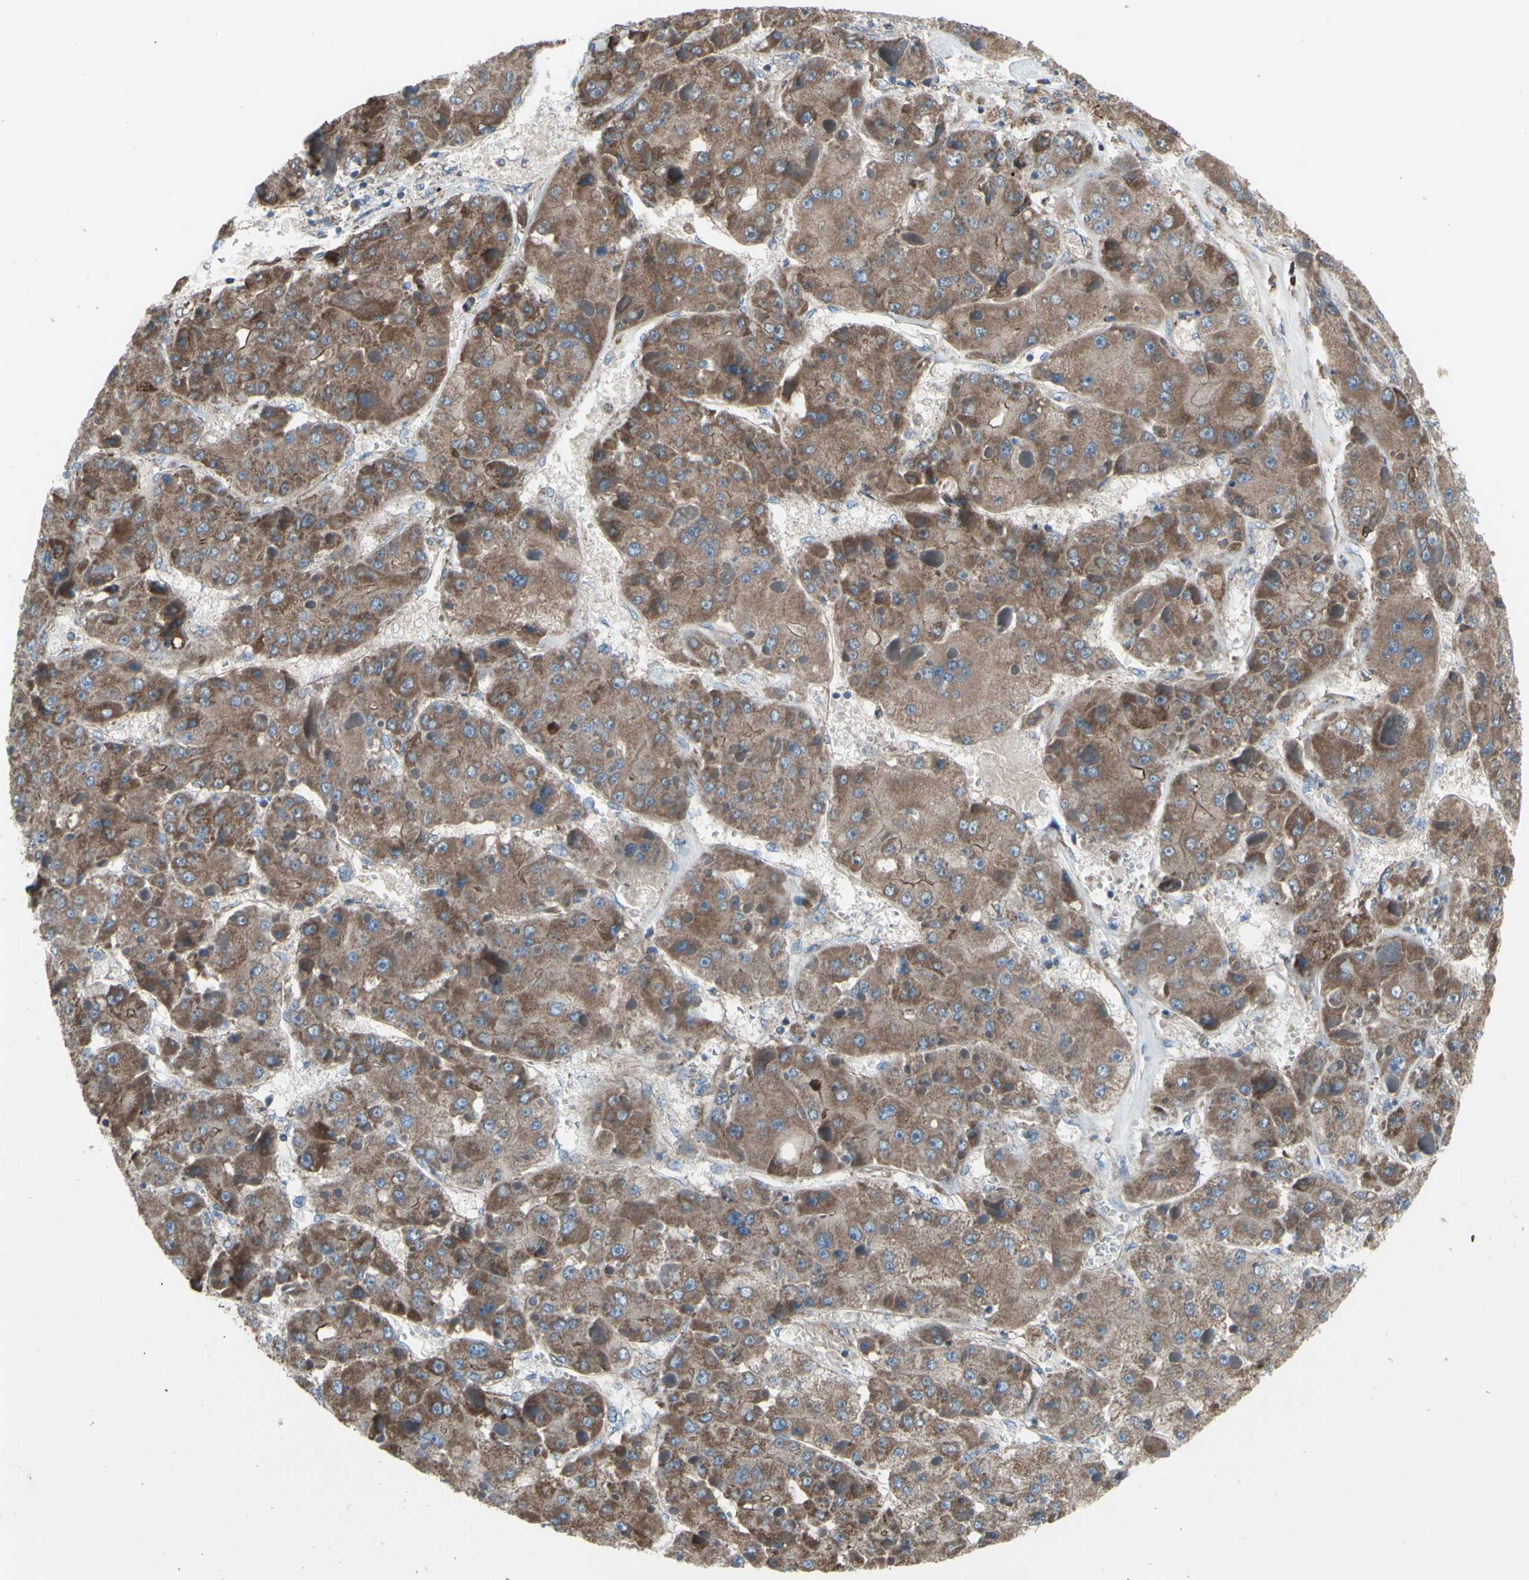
{"staining": {"intensity": "moderate", "quantity": ">75%", "location": "cytoplasmic/membranous"}, "tissue": "liver cancer", "cell_type": "Tumor cells", "image_type": "cancer", "snomed": [{"axis": "morphology", "description": "Carcinoma, Hepatocellular, NOS"}, {"axis": "topography", "description": "Liver"}], "caption": "Immunohistochemical staining of liver hepatocellular carcinoma exhibits medium levels of moderate cytoplasmic/membranous protein staining in approximately >75% of tumor cells.", "gene": "EMC7", "patient": {"sex": "female", "age": 73}}